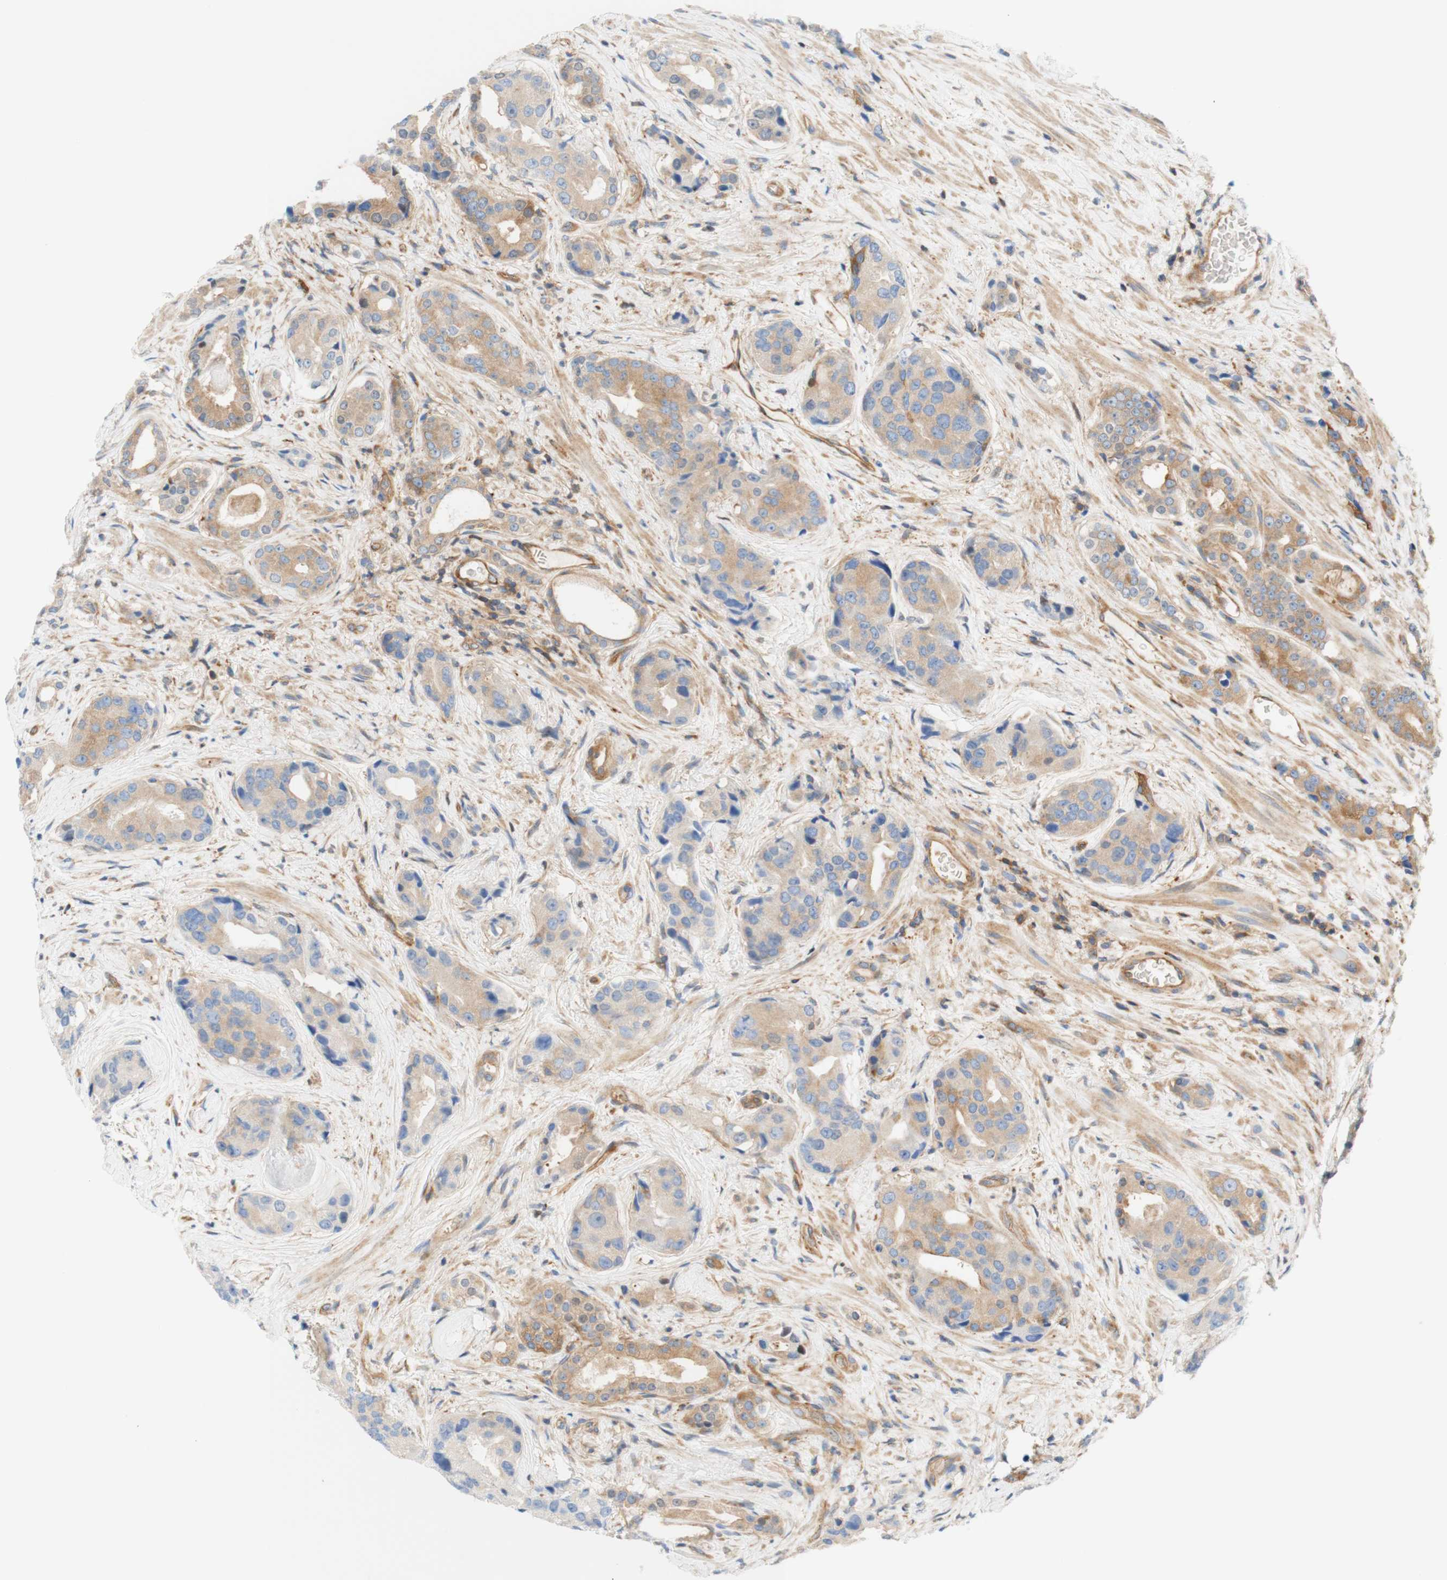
{"staining": {"intensity": "weak", "quantity": "25%-75%", "location": "cytoplasmic/membranous"}, "tissue": "prostate cancer", "cell_type": "Tumor cells", "image_type": "cancer", "snomed": [{"axis": "morphology", "description": "Adenocarcinoma, High grade"}, {"axis": "topography", "description": "Prostate"}], "caption": "Immunohistochemistry of human high-grade adenocarcinoma (prostate) reveals low levels of weak cytoplasmic/membranous expression in about 25%-75% of tumor cells.", "gene": "STOM", "patient": {"sex": "male", "age": 71}}